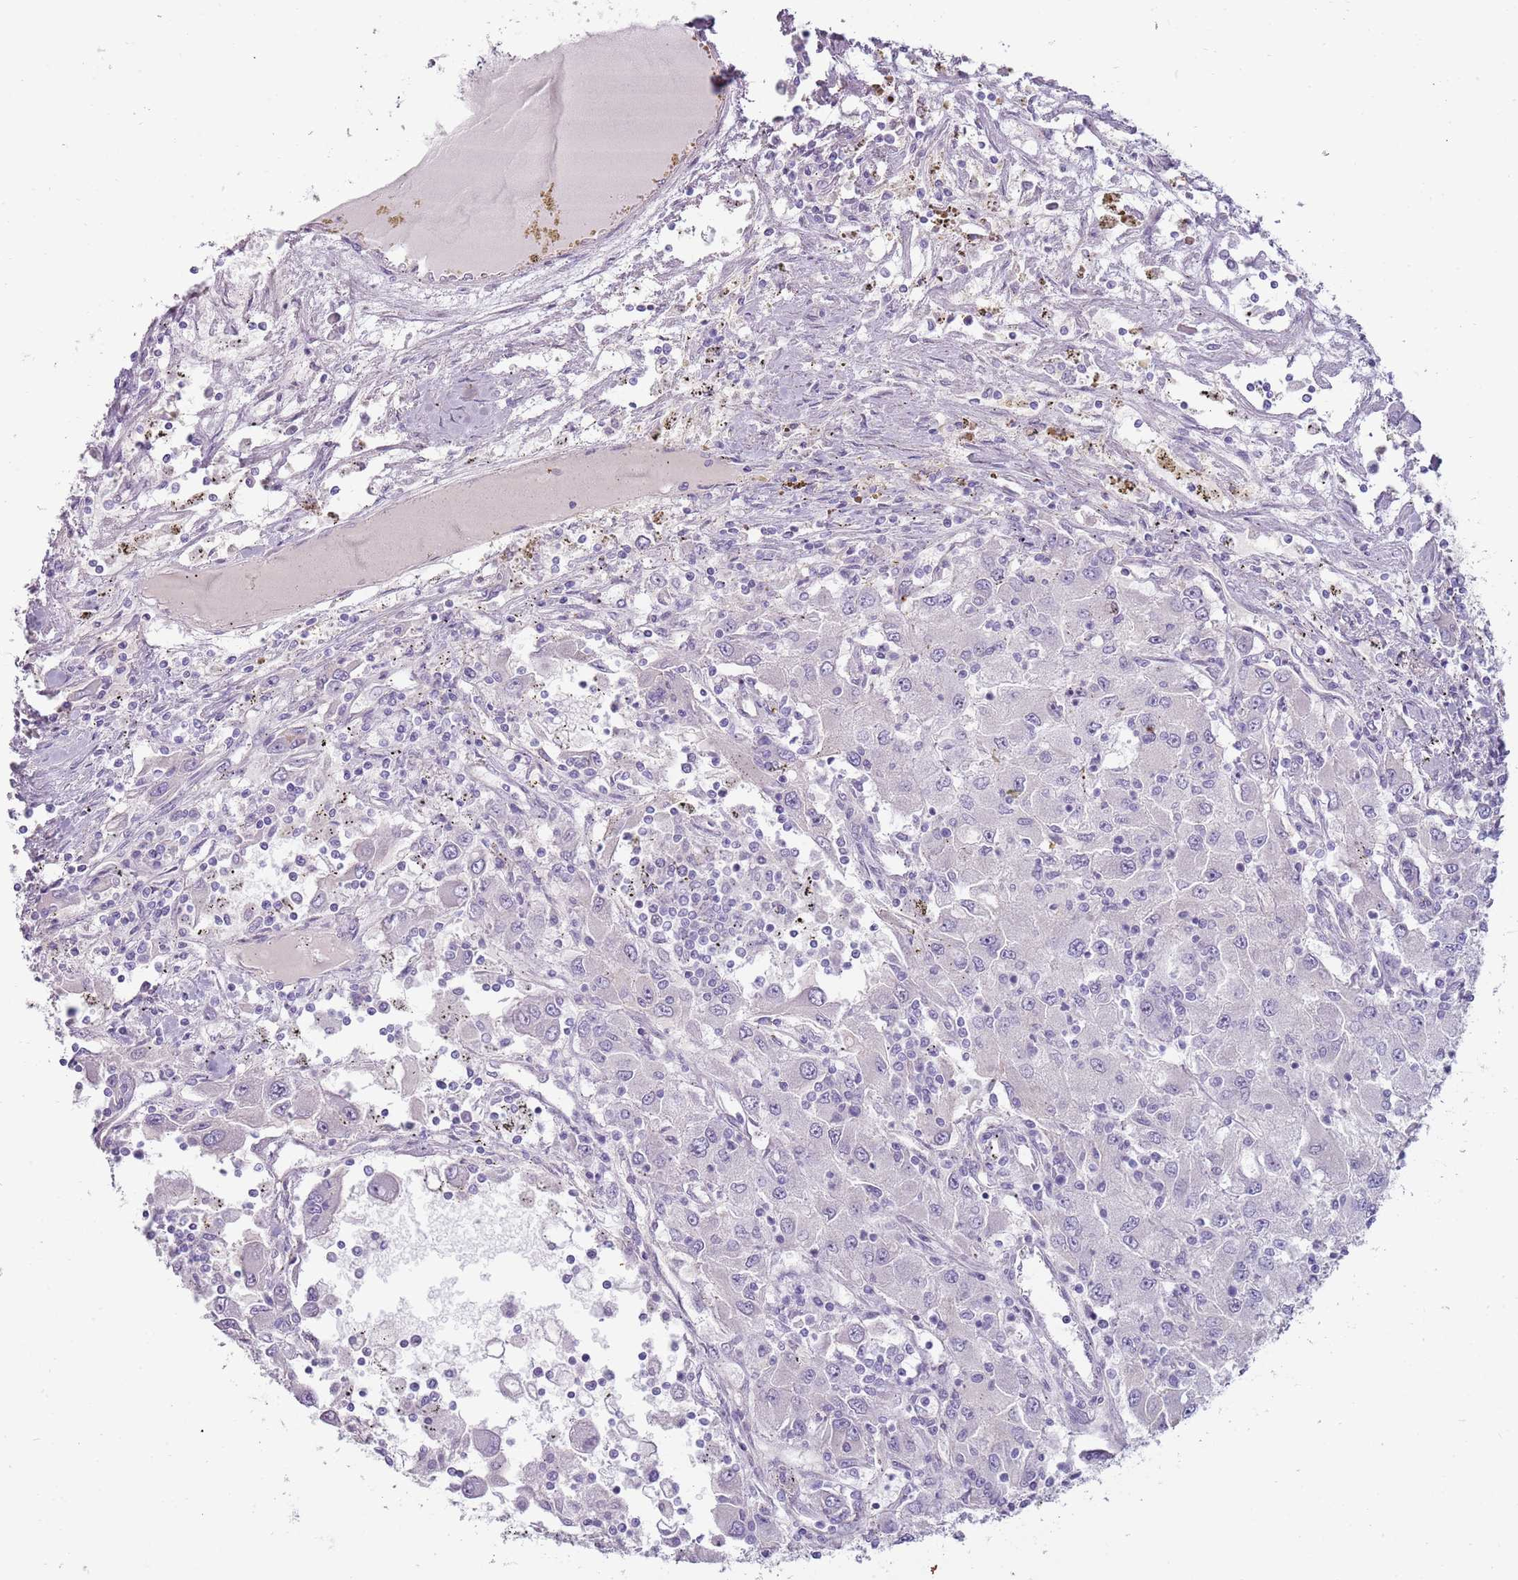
{"staining": {"intensity": "negative", "quantity": "none", "location": "none"}, "tissue": "renal cancer", "cell_type": "Tumor cells", "image_type": "cancer", "snomed": [{"axis": "morphology", "description": "Adenocarcinoma, NOS"}, {"axis": "topography", "description": "Kidney"}], "caption": "IHC of human renal adenocarcinoma displays no positivity in tumor cells.", "gene": "RFX2", "patient": {"sex": "female", "age": 67}}